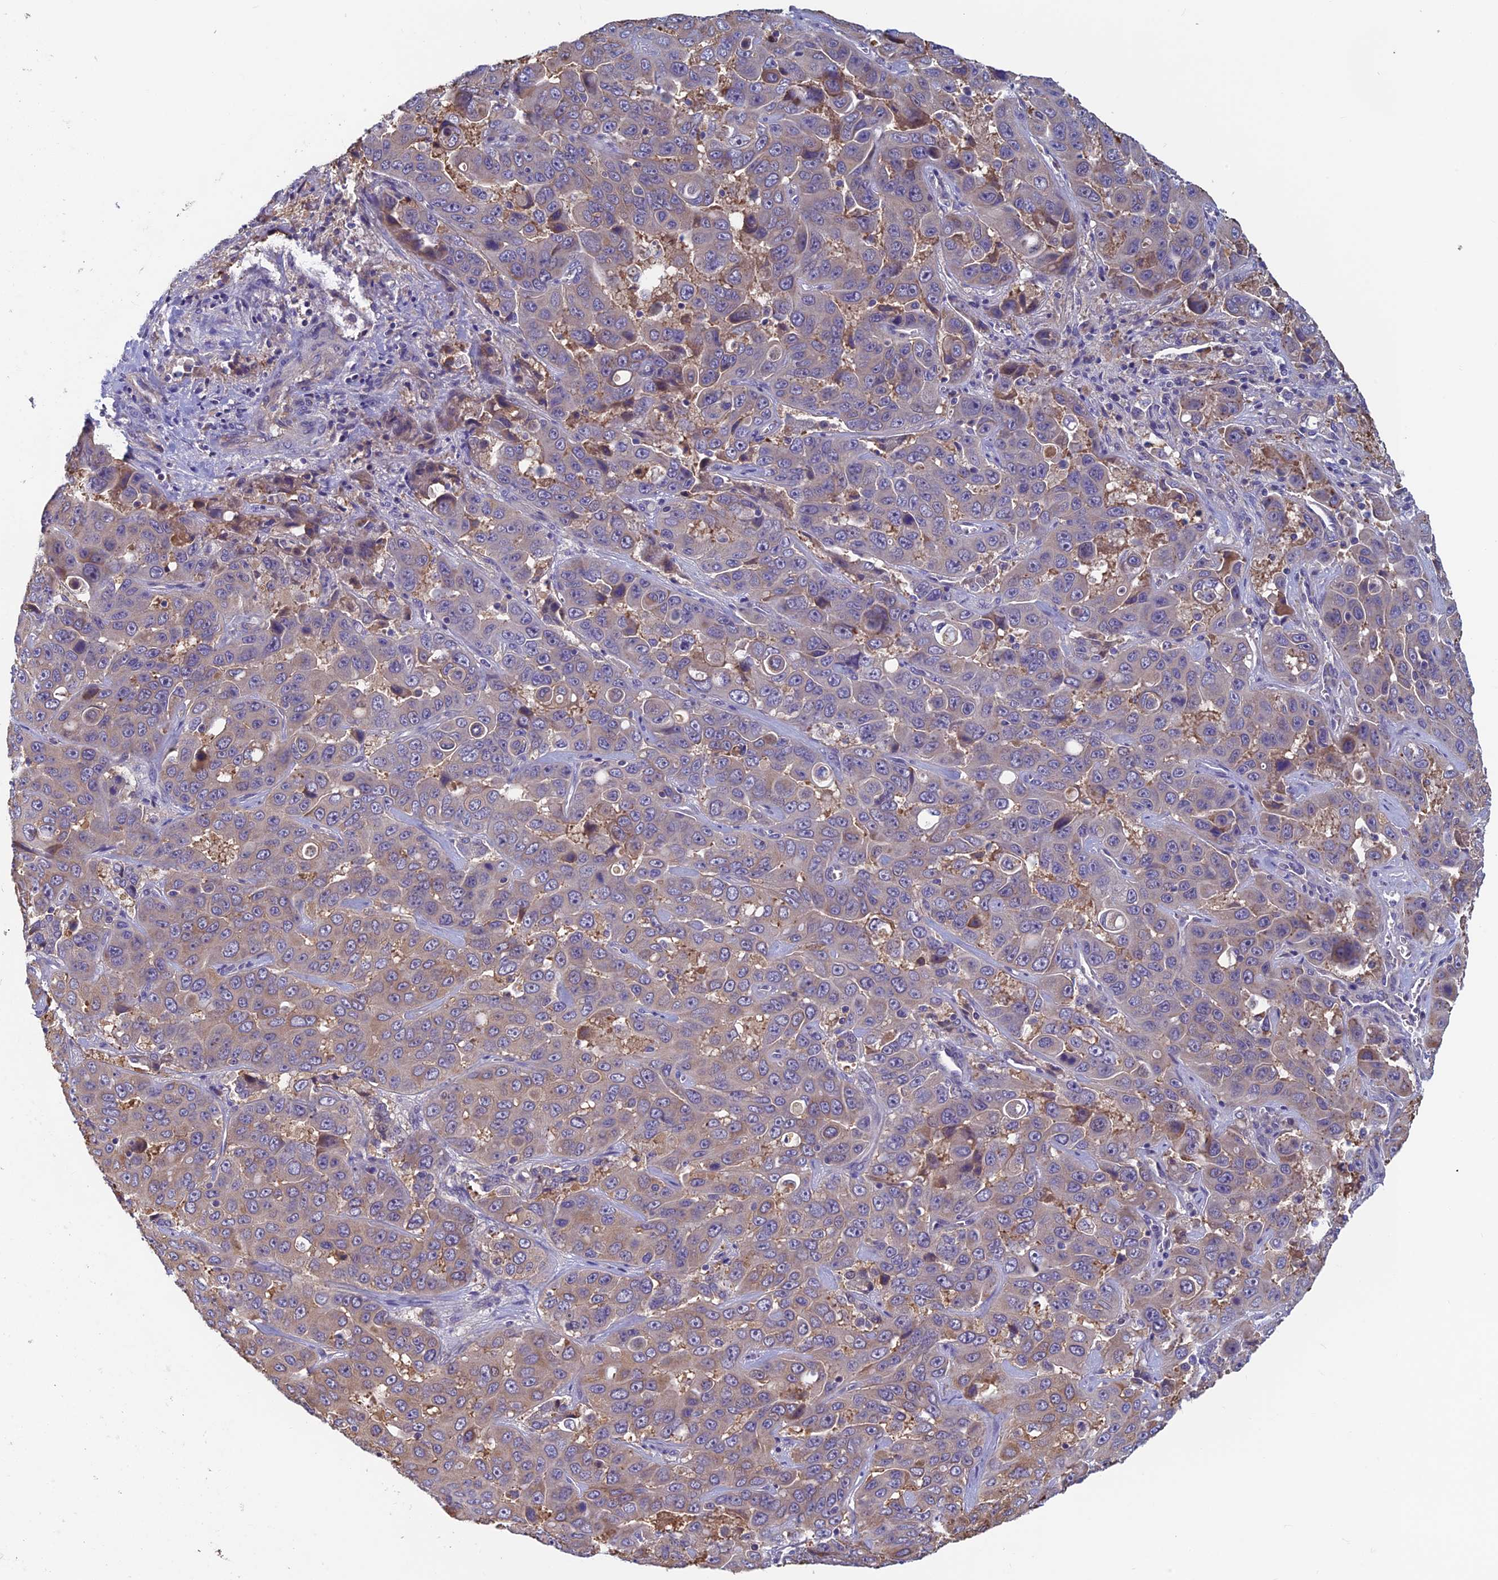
{"staining": {"intensity": "weak", "quantity": "<25%", "location": "cytoplasmic/membranous"}, "tissue": "liver cancer", "cell_type": "Tumor cells", "image_type": "cancer", "snomed": [{"axis": "morphology", "description": "Cholangiocarcinoma"}, {"axis": "topography", "description": "Liver"}], "caption": "A histopathology image of liver cancer stained for a protein reveals no brown staining in tumor cells.", "gene": "HECA", "patient": {"sex": "female", "age": 52}}